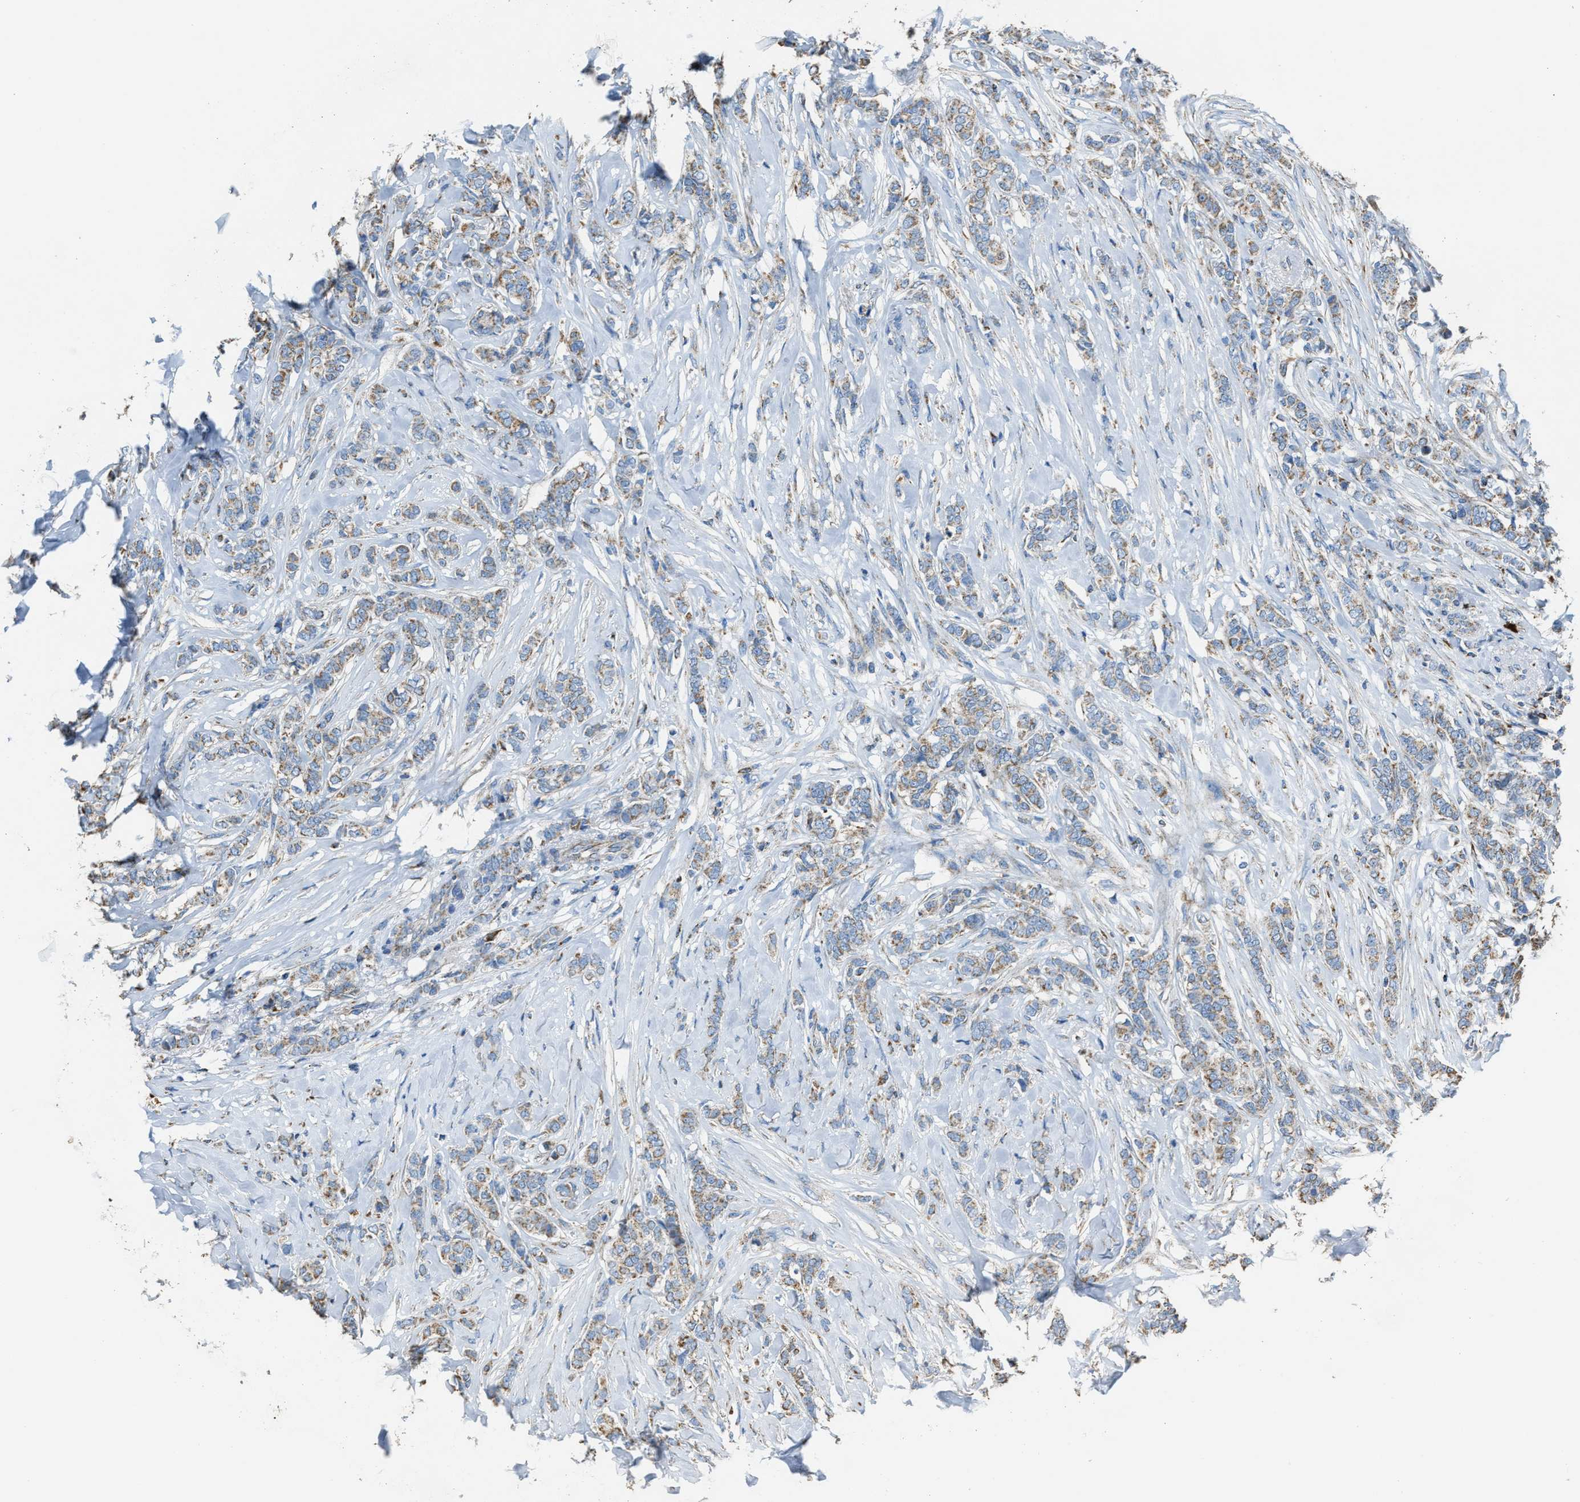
{"staining": {"intensity": "weak", "quantity": ">75%", "location": "cytoplasmic/membranous"}, "tissue": "breast cancer", "cell_type": "Tumor cells", "image_type": "cancer", "snomed": [{"axis": "morphology", "description": "Lobular carcinoma"}, {"axis": "topography", "description": "Skin"}, {"axis": "topography", "description": "Breast"}], "caption": "Tumor cells show weak cytoplasmic/membranous positivity in about >75% of cells in breast lobular carcinoma. Using DAB (3,3'-diaminobenzidine) (brown) and hematoxylin (blue) stains, captured at high magnification using brightfield microscopy.", "gene": "SLC25A11", "patient": {"sex": "female", "age": 46}}